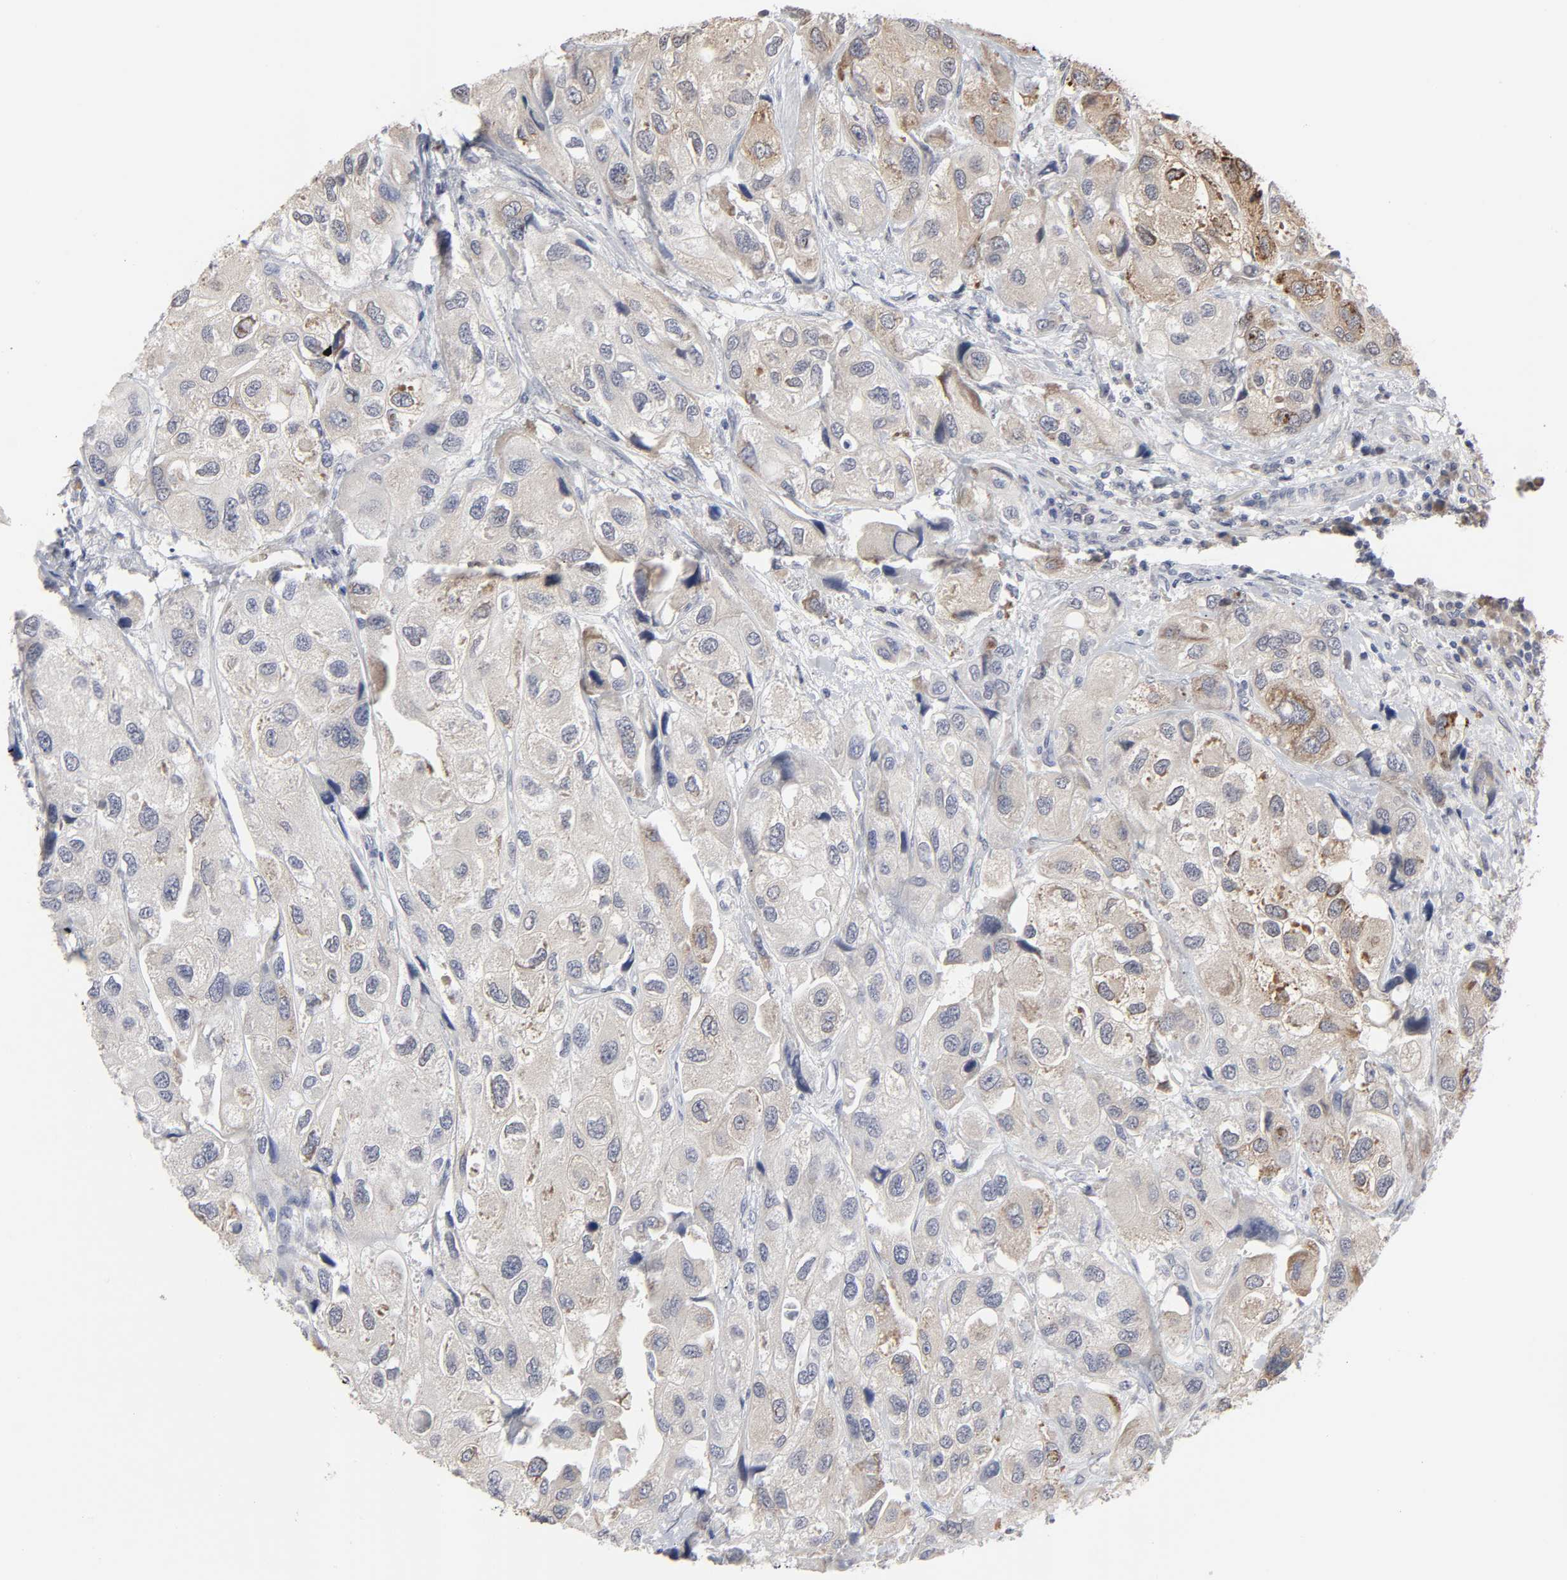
{"staining": {"intensity": "moderate", "quantity": "25%-75%", "location": "cytoplasmic/membranous"}, "tissue": "urothelial cancer", "cell_type": "Tumor cells", "image_type": "cancer", "snomed": [{"axis": "morphology", "description": "Urothelial carcinoma, High grade"}, {"axis": "topography", "description": "Urinary bladder"}], "caption": "Protein staining of high-grade urothelial carcinoma tissue shows moderate cytoplasmic/membranous expression in approximately 25%-75% of tumor cells.", "gene": "HNF4A", "patient": {"sex": "female", "age": 64}}